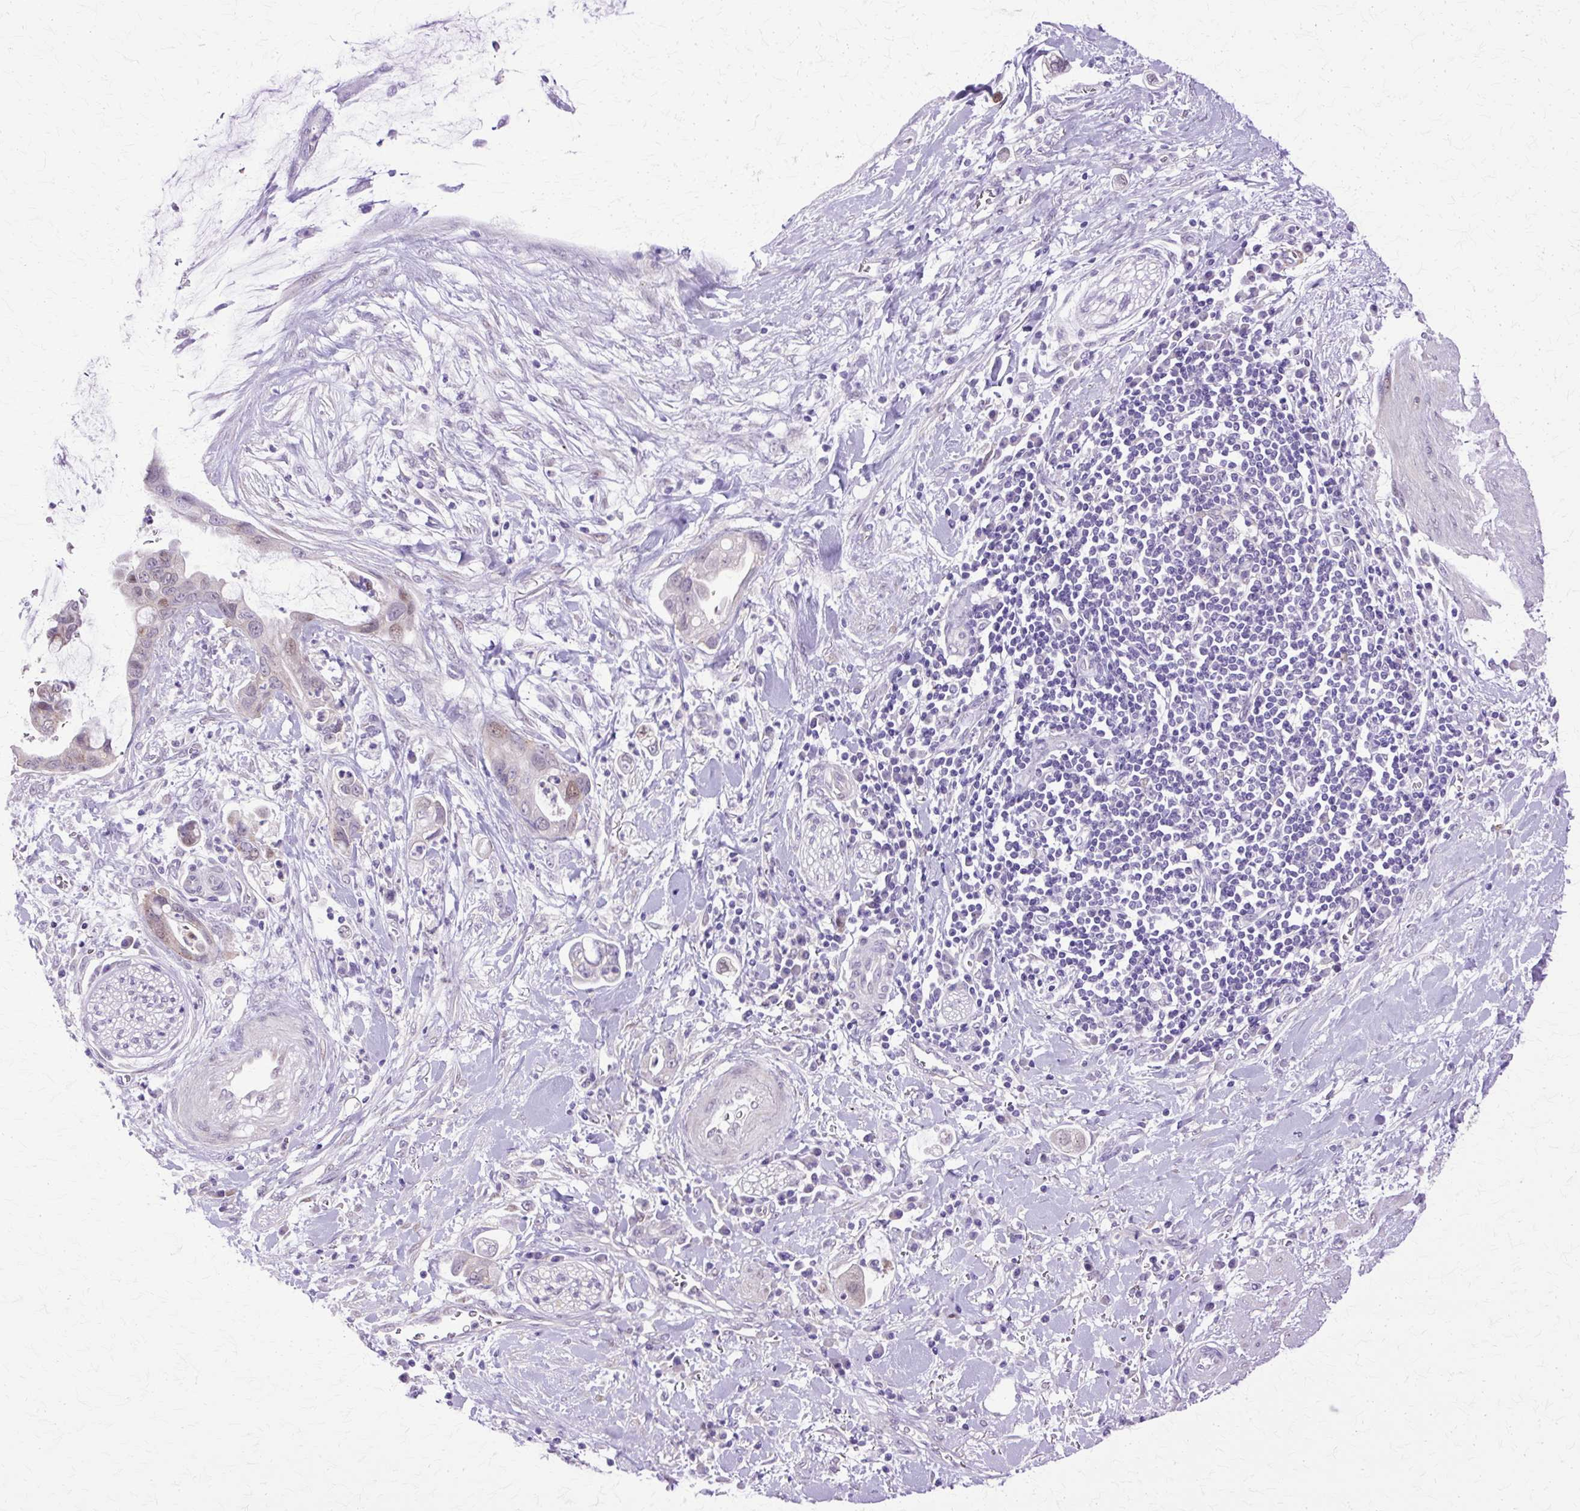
{"staining": {"intensity": "moderate", "quantity": "<25%", "location": "nuclear"}, "tissue": "pancreatic cancer", "cell_type": "Tumor cells", "image_type": "cancer", "snomed": [{"axis": "morphology", "description": "Adenocarcinoma, NOS"}, {"axis": "topography", "description": "Pancreas"}], "caption": "A brown stain shows moderate nuclear positivity of a protein in pancreatic adenocarcinoma tumor cells. (IHC, brightfield microscopy, high magnification).", "gene": "HSPA8", "patient": {"sex": "male", "age": 75}}